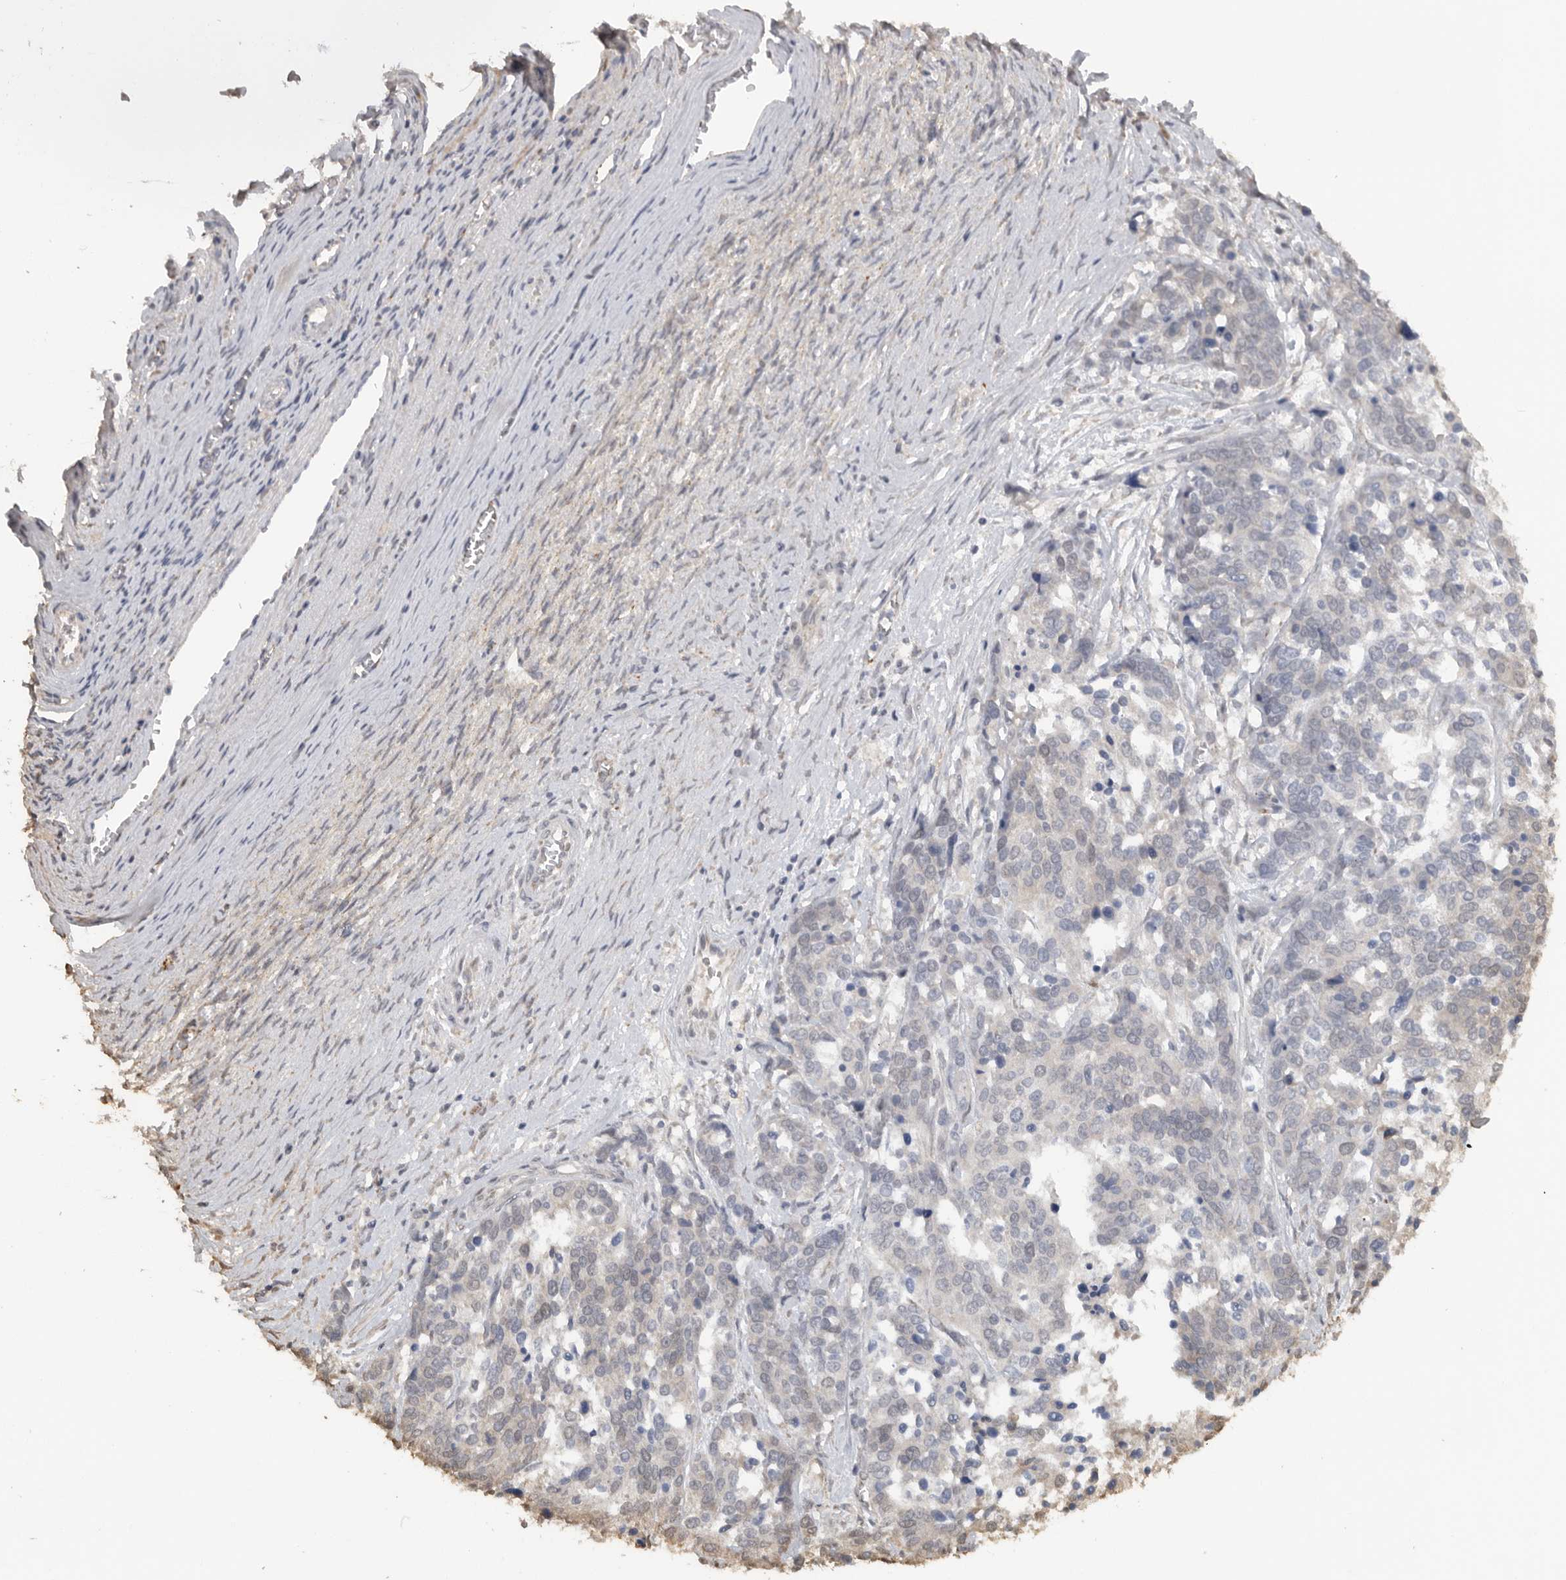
{"staining": {"intensity": "negative", "quantity": "none", "location": "none"}, "tissue": "ovarian cancer", "cell_type": "Tumor cells", "image_type": "cancer", "snomed": [{"axis": "morphology", "description": "Cystadenocarcinoma, serous, NOS"}, {"axis": "topography", "description": "Ovary"}], "caption": "Immunohistochemistry micrograph of ovarian serous cystadenocarcinoma stained for a protein (brown), which displays no positivity in tumor cells.", "gene": "DYRK2", "patient": {"sex": "female", "age": 44}}